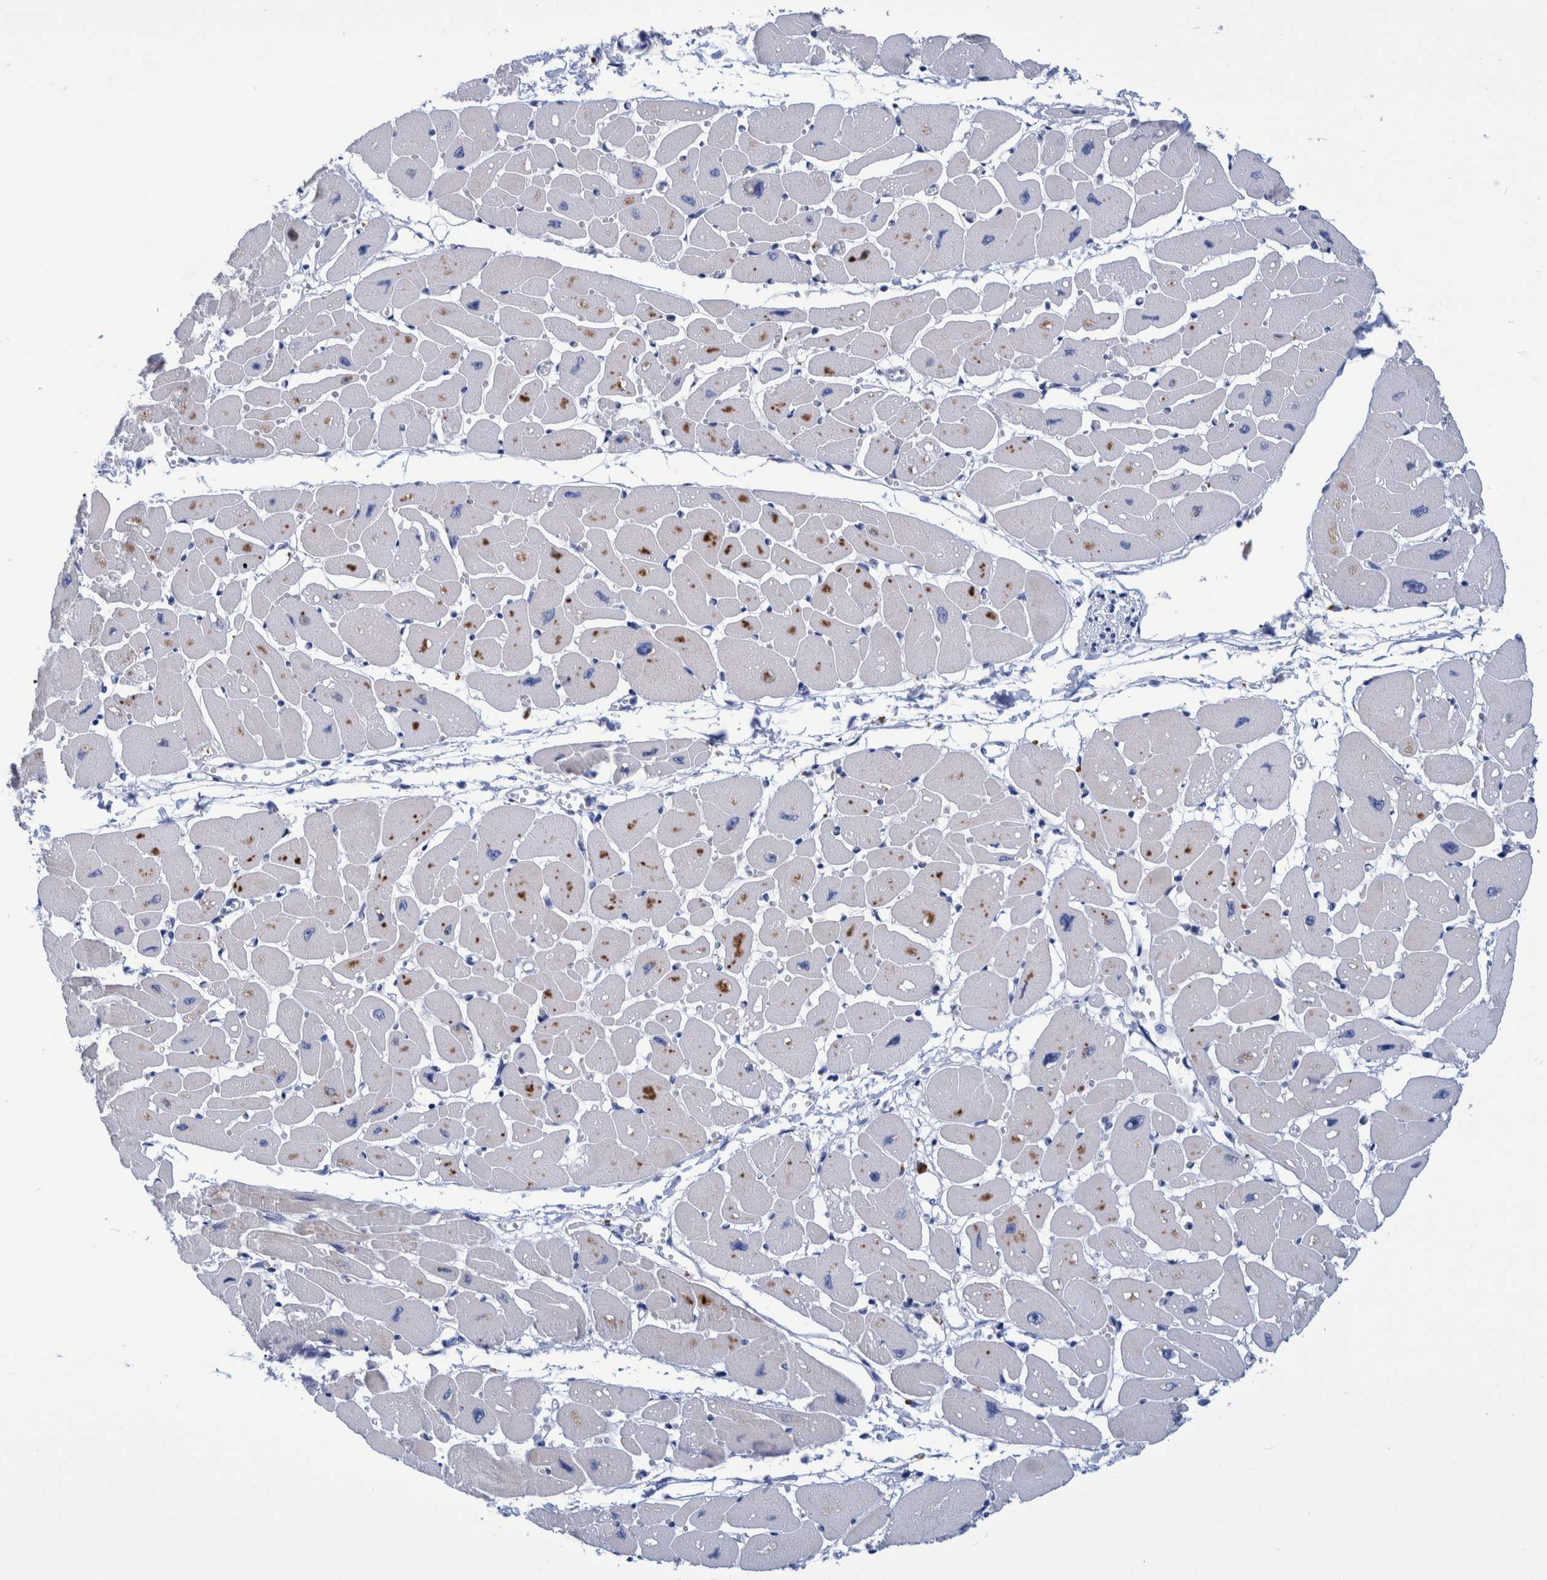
{"staining": {"intensity": "moderate", "quantity": "<25%", "location": "cytoplasmic/membranous"}, "tissue": "heart muscle", "cell_type": "Cardiomyocytes", "image_type": "normal", "snomed": [{"axis": "morphology", "description": "Normal tissue, NOS"}, {"axis": "topography", "description": "Heart"}], "caption": "Moderate cytoplasmic/membranous positivity is present in approximately <25% of cardiomyocytes in benign heart muscle.", "gene": "MKS1", "patient": {"sex": "female", "age": 54}}